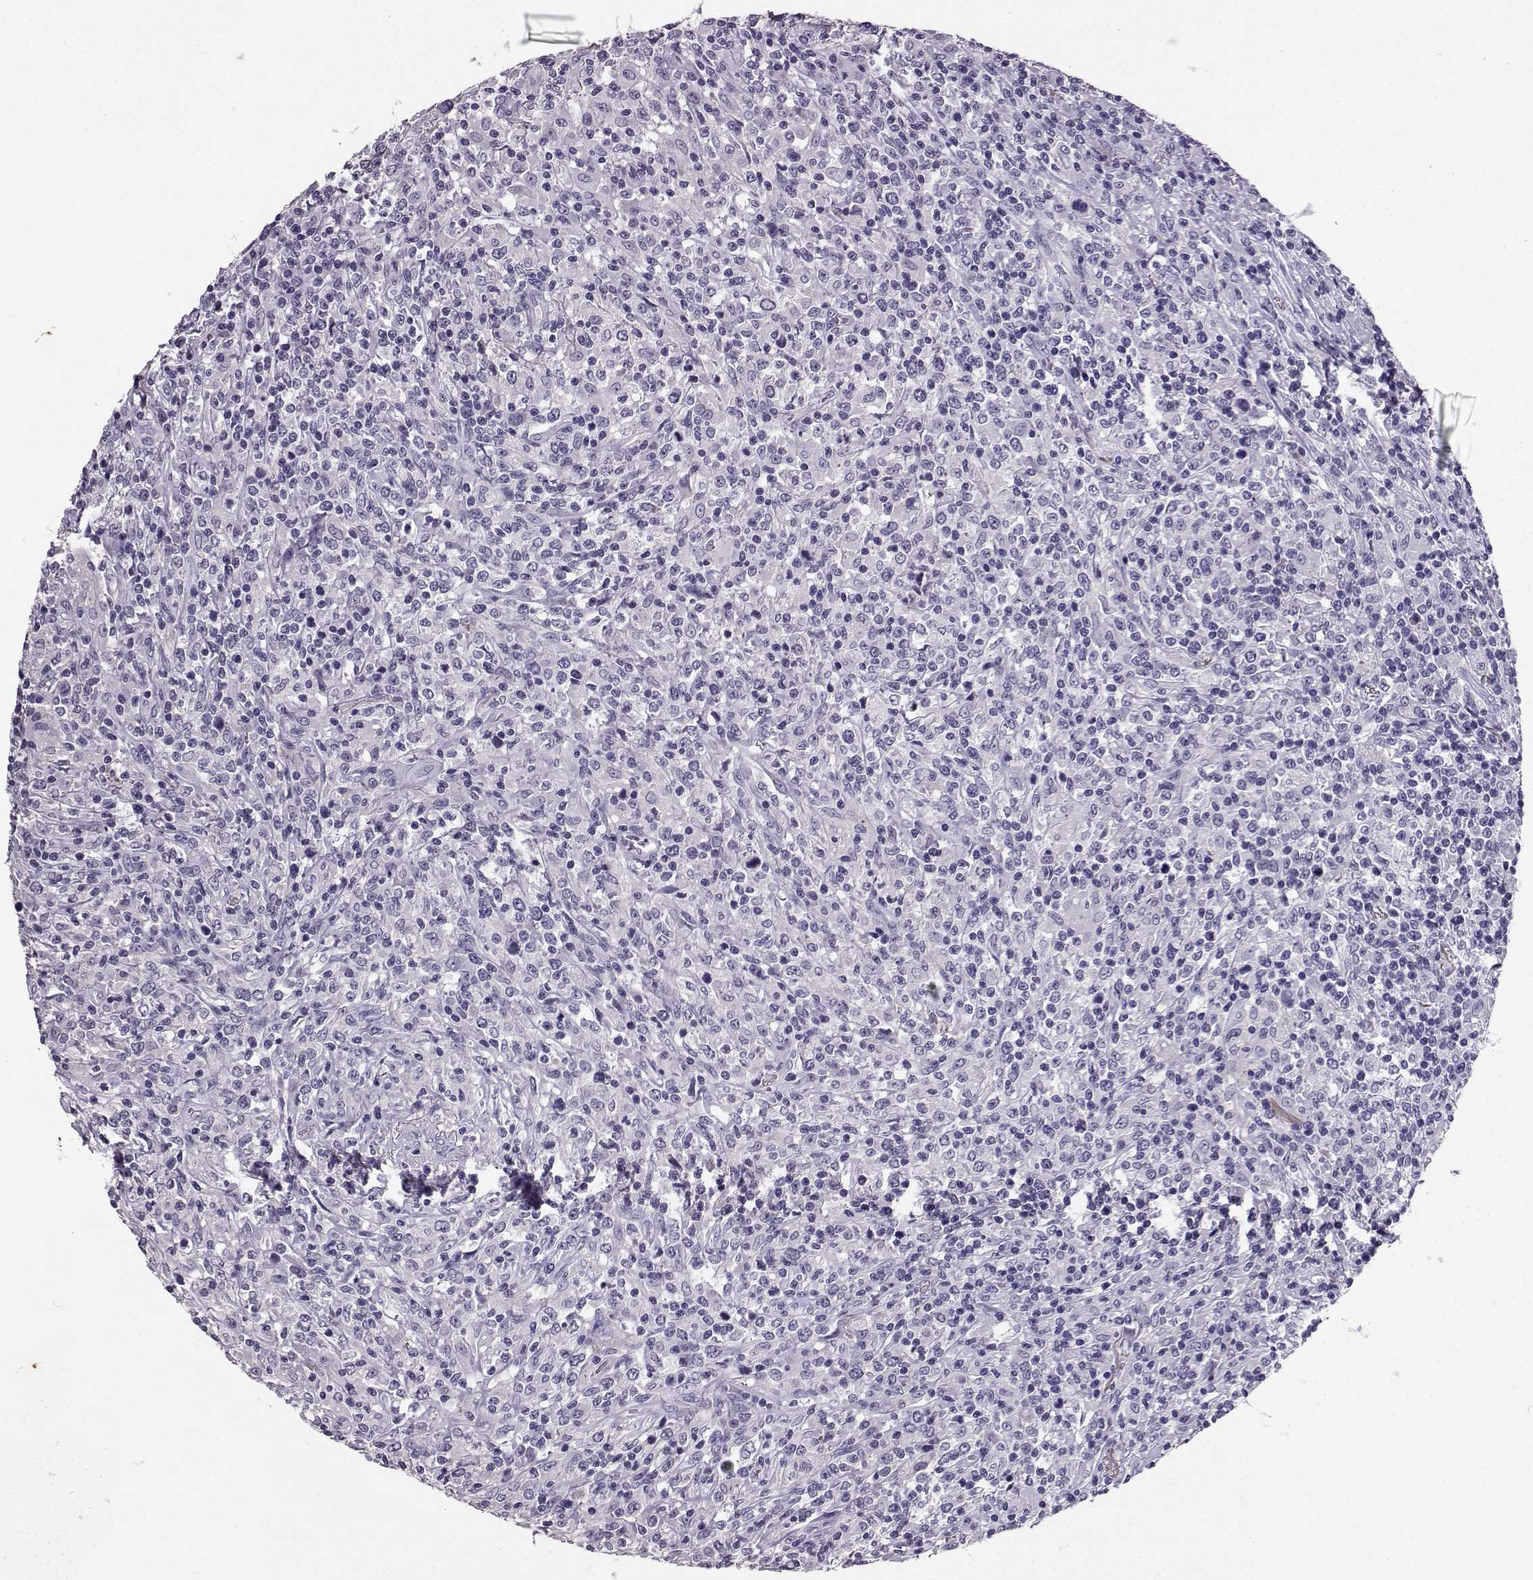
{"staining": {"intensity": "negative", "quantity": "none", "location": "none"}, "tissue": "lymphoma", "cell_type": "Tumor cells", "image_type": "cancer", "snomed": [{"axis": "morphology", "description": "Malignant lymphoma, non-Hodgkin's type, High grade"}, {"axis": "topography", "description": "Lung"}], "caption": "This is an immunohistochemistry (IHC) photomicrograph of lymphoma. There is no expression in tumor cells.", "gene": "SPAG11B", "patient": {"sex": "male", "age": 79}}